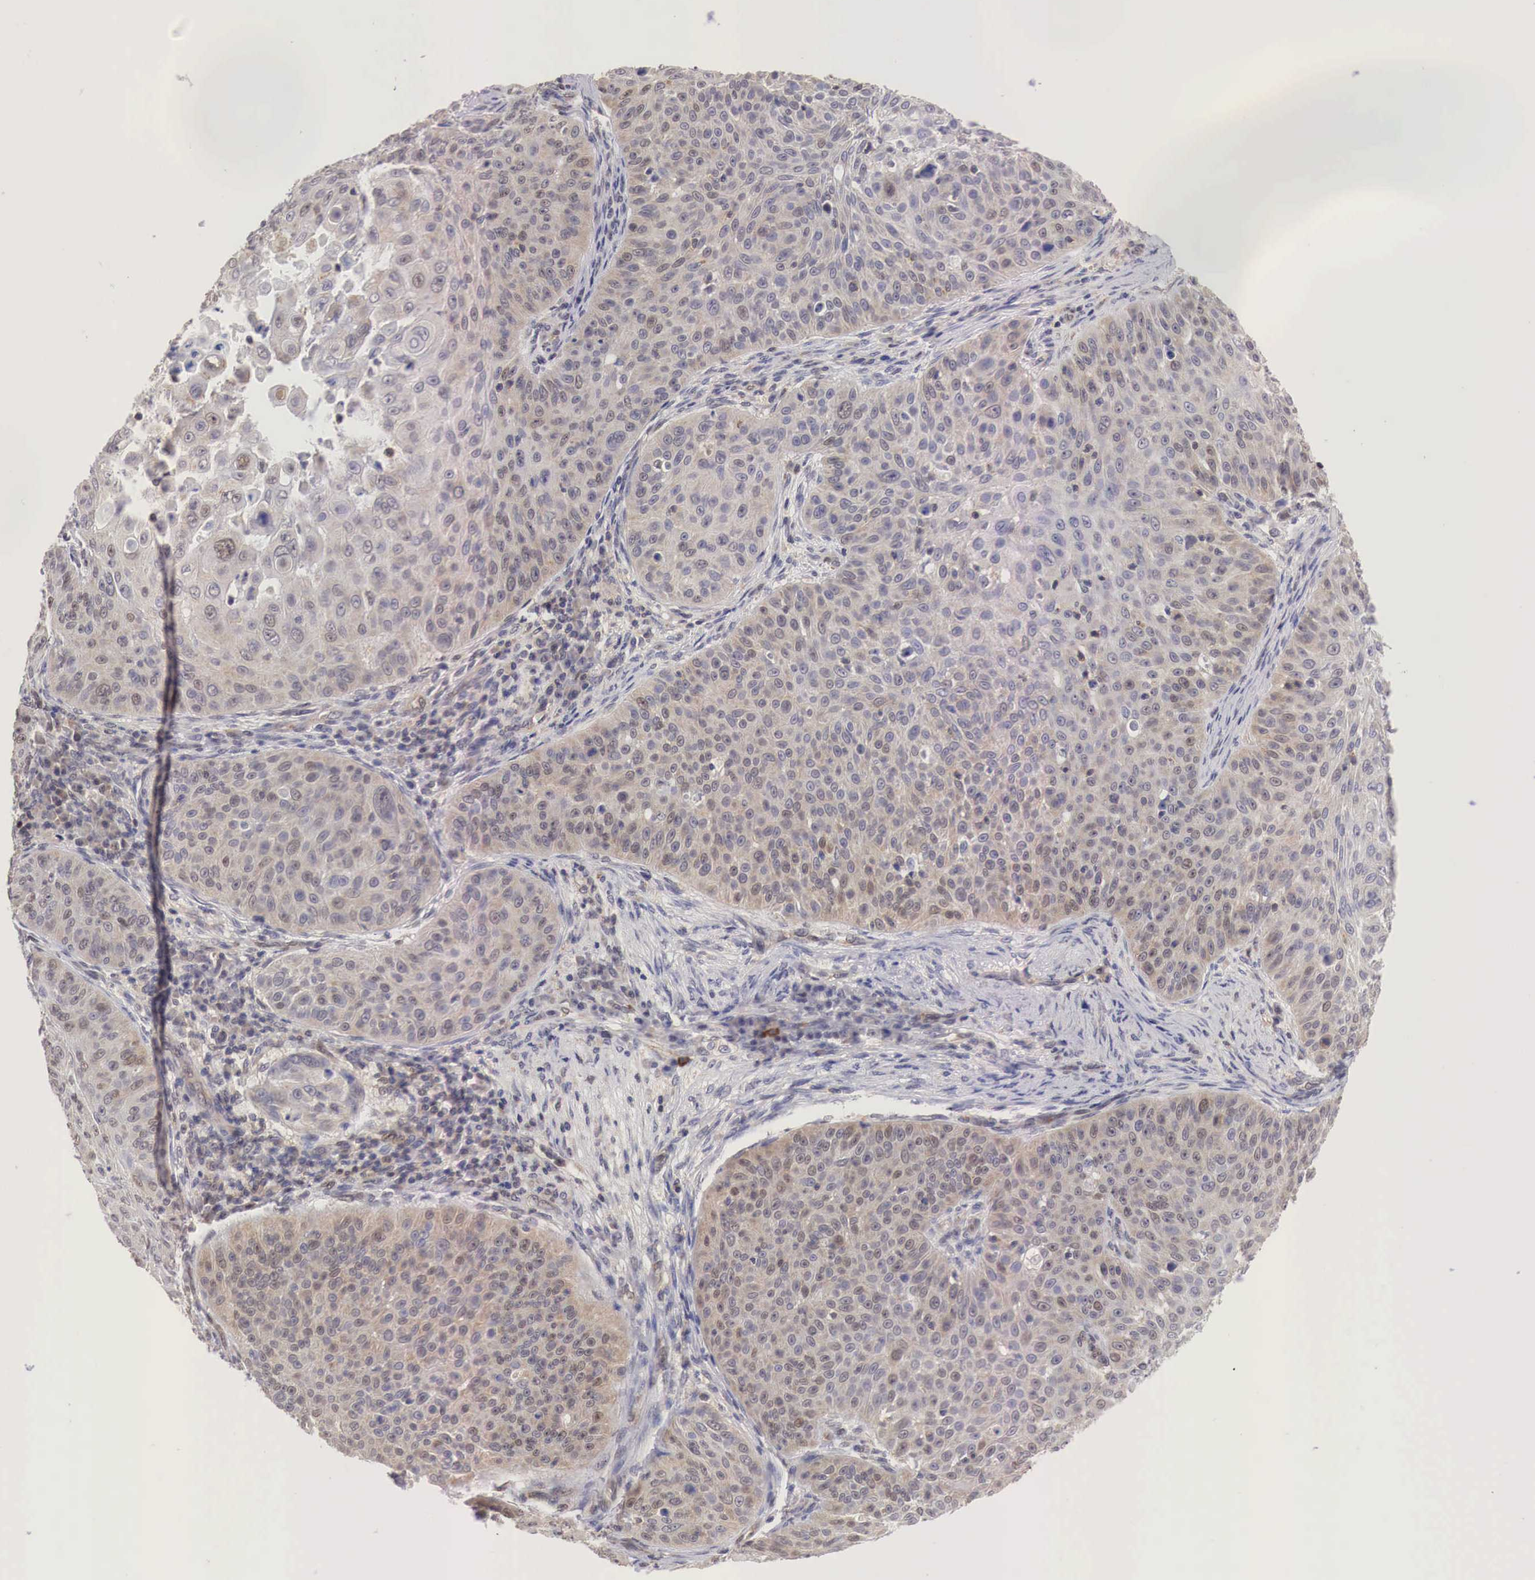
{"staining": {"intensity": "weak", "quantity": ">75%", "location": "cytoplasmic/membranous,nuclear"}, "tissue": "skin cancer", "cell_type": "Tumor cells", "image_type": "cancer", "snomed": [{"axis": "morphology", "description": "Squamous cell carcinoma, NOS"}, {"axis": "topography", "description": "Skin"}], "caption": "An image of skin squamous cell carcinoma stained for a protein shows weak cytoplasmic/membranous and nuclear brown staining in tumor cells.", "gene": "PABIR2", "patient": {"sex": "male", "age": 82}}